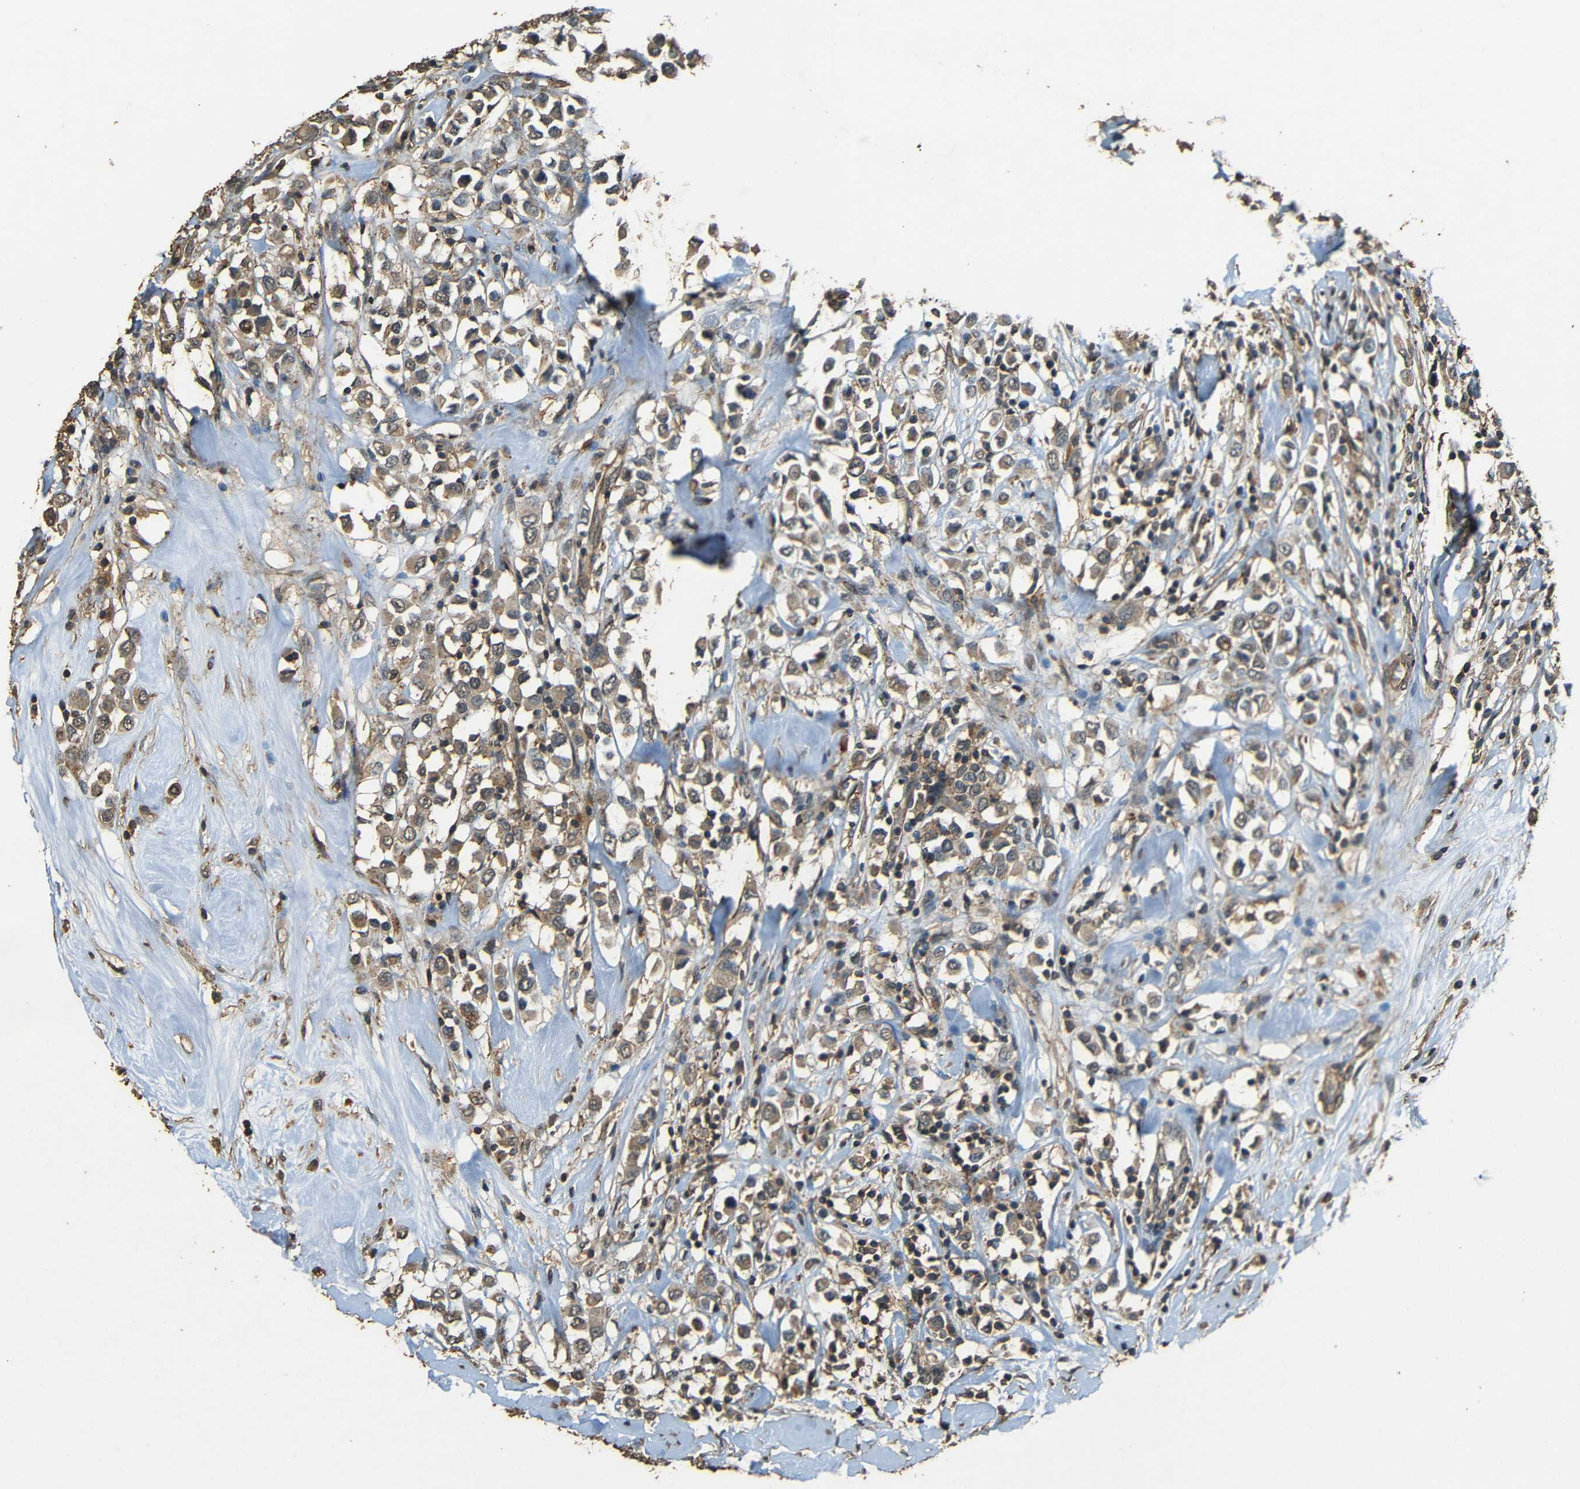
{"staining": {"intensity": "weak", "quantity": ">75%", "location": "cytoplasmic/membranous"}, "tissue": "breast cancer", "cell_type": "Tumor cells", "image_type": "cancer", "snomed": [{"axis": "morphology", "description": "Duct carcinoma"}, {"axis": "topography", "description": "Breast"}], "caption": "IHC of human infiltrating ductal carcinoma (breast) shows low levels of weak cytoplasmic/membranous staining in about >75% of tumor cells.", "gene": "PDE5A", "patient": {"sex": "female", "age": 61}}